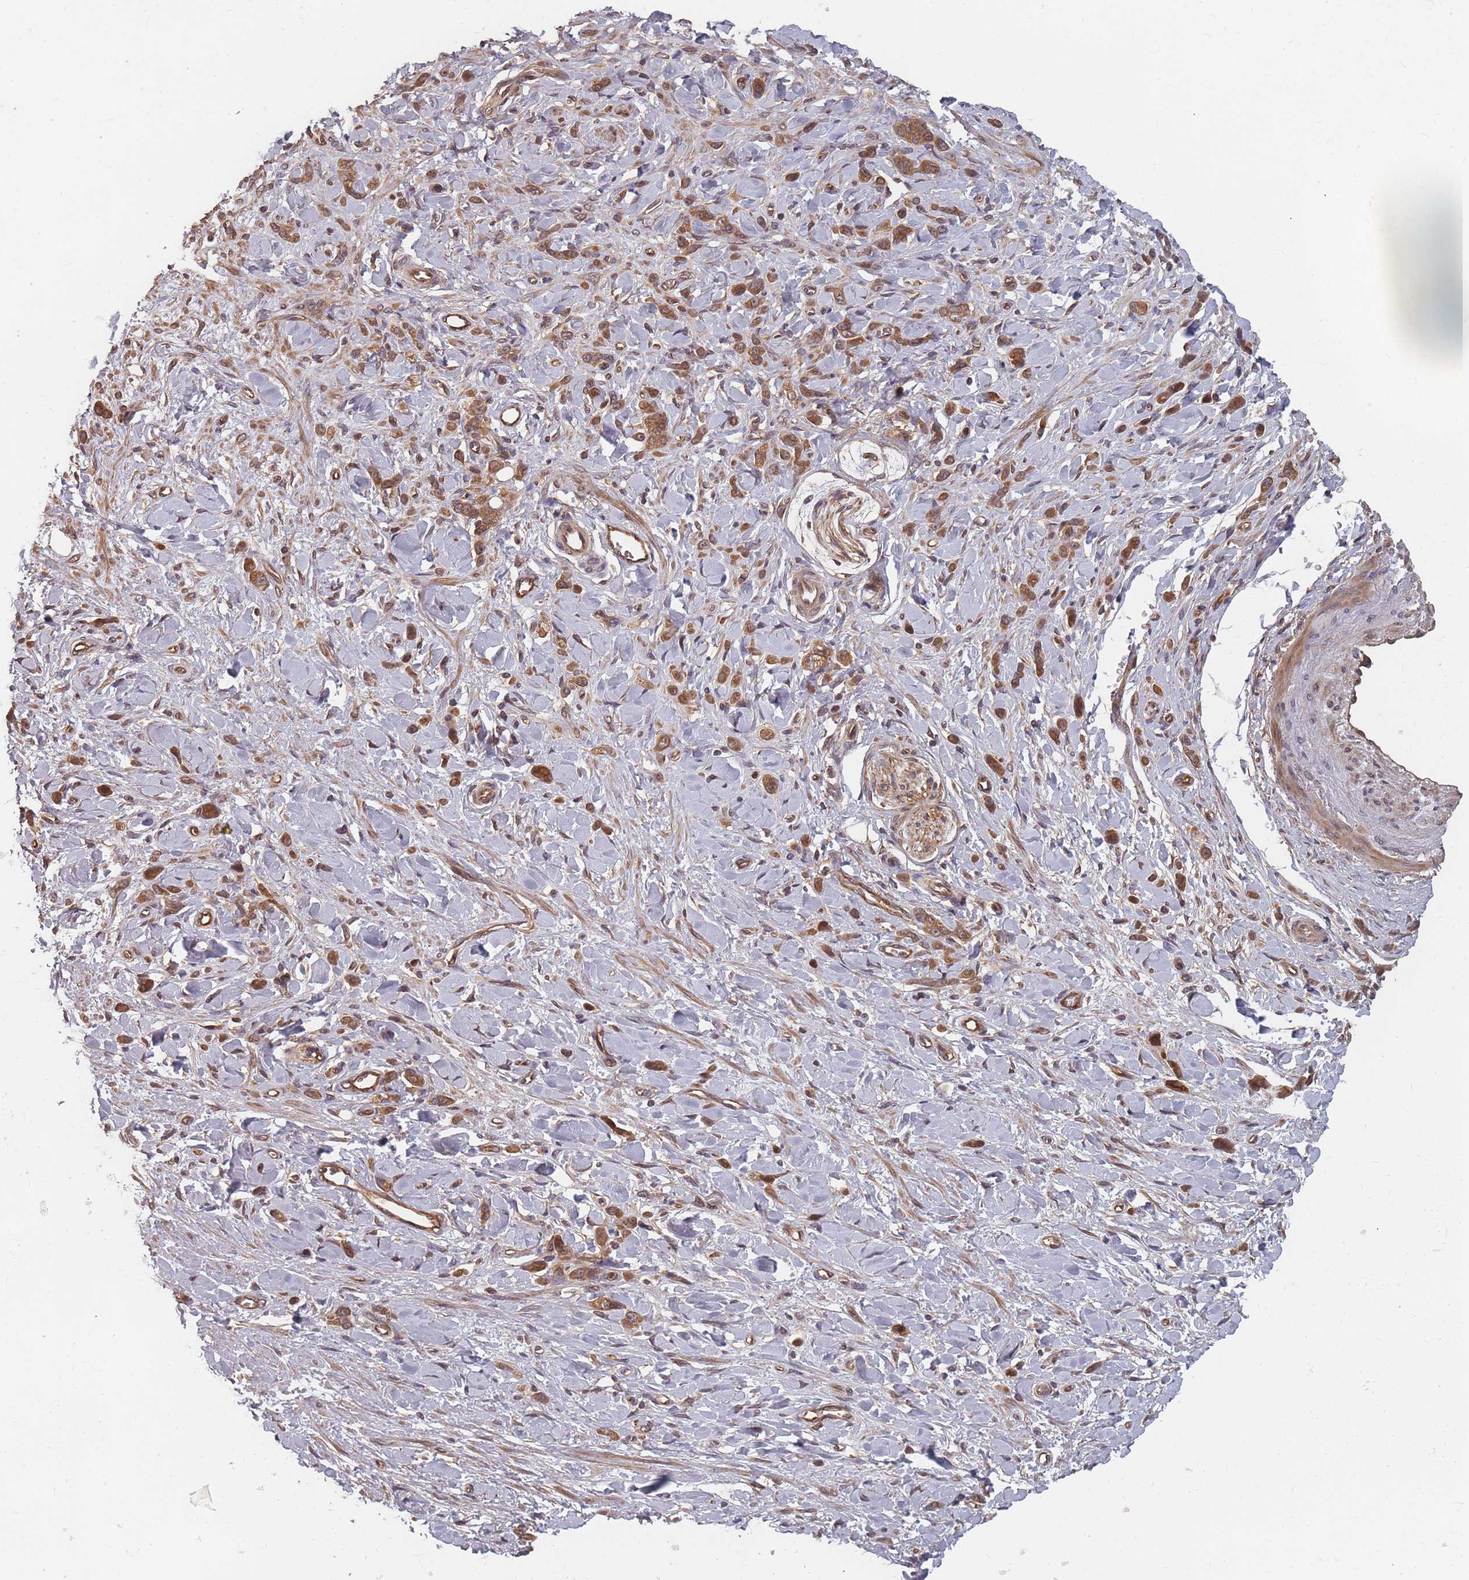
{"staining": {"intensity": "moderate", "quantity": ">75%", "location": "cytoplasmic/membranous"}, "tissue": "stomach cancer", "cell_type": "Tumor cells", "image_type": "cancer", "snomed": [{"axis": "morphology", "description": "Normal tissue, NOS"}, {"axis": "morphology", "description": "Adenocarcinoma, NOS"}, {"axis": "topography", "description": "Stomach"}], "caption": "The photomicrograph displays a brown stain indicating the presence of a protein in the cytoplasmic/membranous of tumor cells in adenocarcinoma (stomach).", "gene": "C3orf14", "patient": {"sex": "male", "age": 82}}